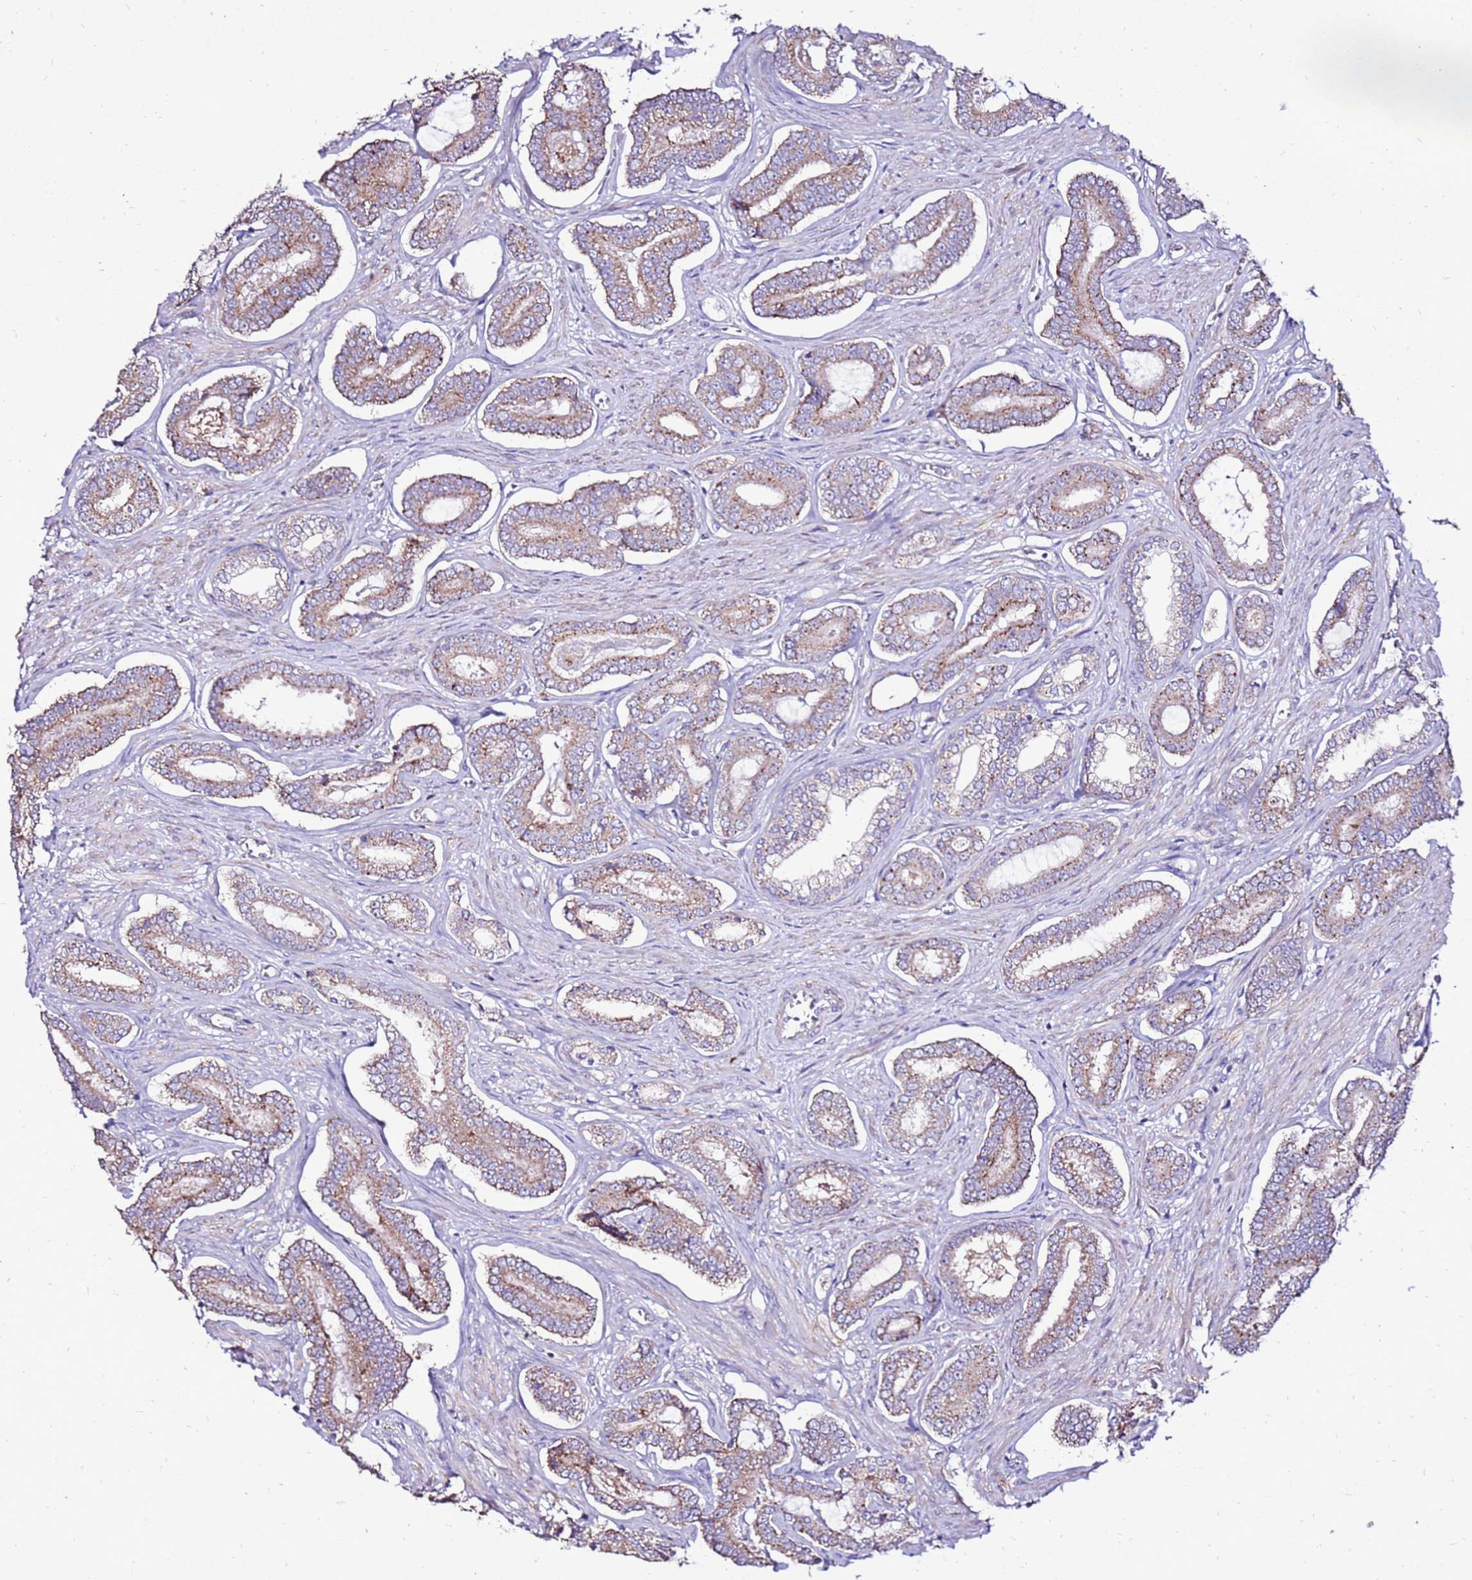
{"staining": {"intensity": "weak", "quantity": "25%-75%", "location": "cytoplasmic/membranous"}, "tissue": "prostate cancer", "cell_type": "Tumor cells", "image_type": "cancer", "snomed": [{"axis": "morphology", "description": "Adenocarcinoma, NOS"}, {"axis": "topography", "description": "Prostate and seminal vesicle, NOS"}], "caption": "IHC image of prostate adenocarcinoma stained for a protein (brown), which exhibits low levels of weak cytoplasmic/membranous staining in about 25%-75% of tumor cells.", "gene": "TMEM106C", "patient": {"sex": "male", "age": 76}}